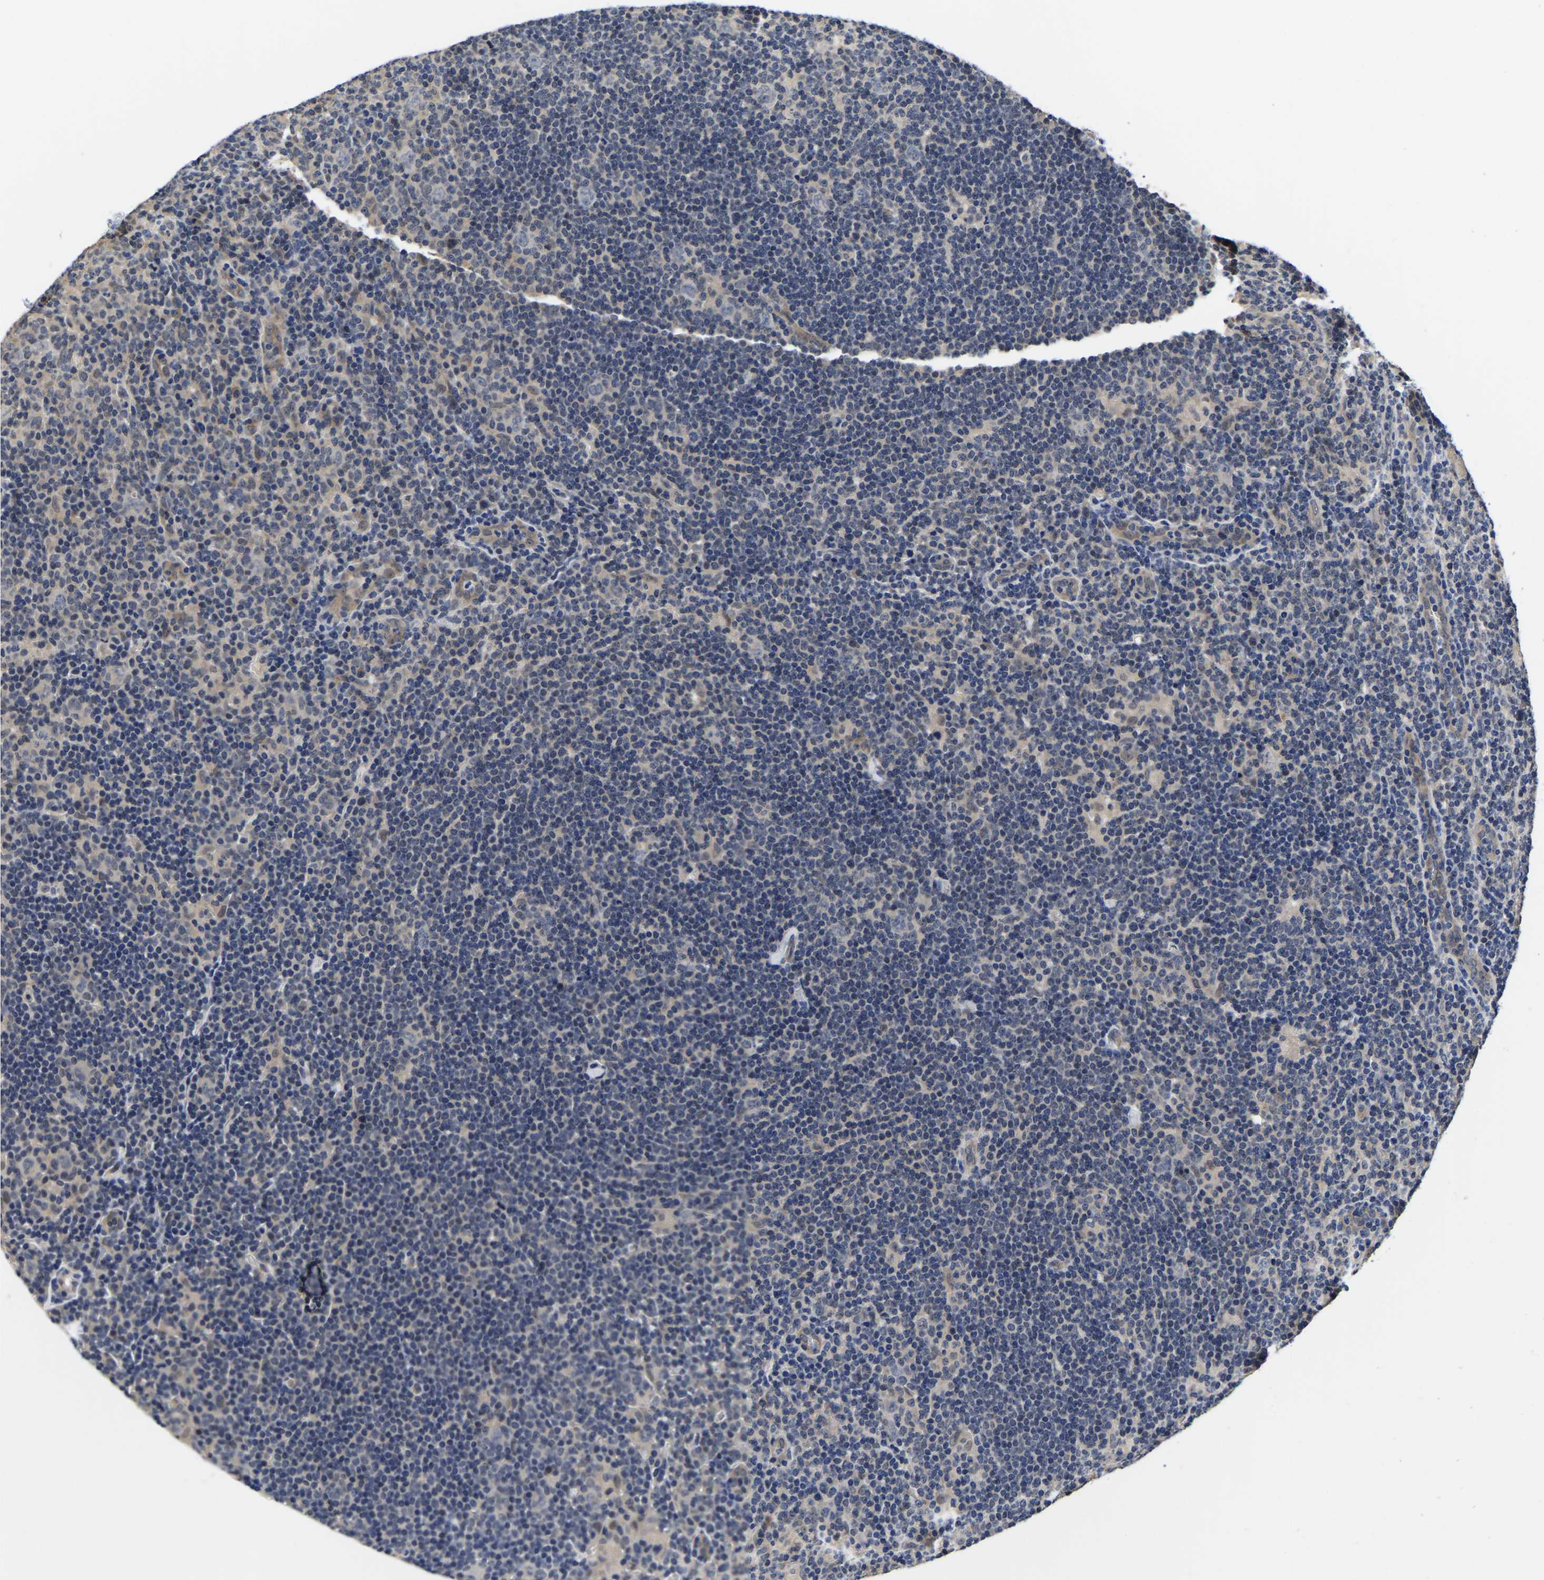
{"staining": {"intensity": "negative", "quantity": "none", "location": "none"}, "tissue": "lymphoma", "cell_type": "Tumor cells", "image_type": "cancer", "snomed": [{"axis": "morphology", "description": "Hodgkin's disease, NOS"}, {"axis": "topography", "description": "Lymph node"}], "caption": "Human lymphoma stained for a protein using IHC shows no expression in tumor cells.", "gene": "MCOLN2", "patient": {"sex": "female", "age": 57}}